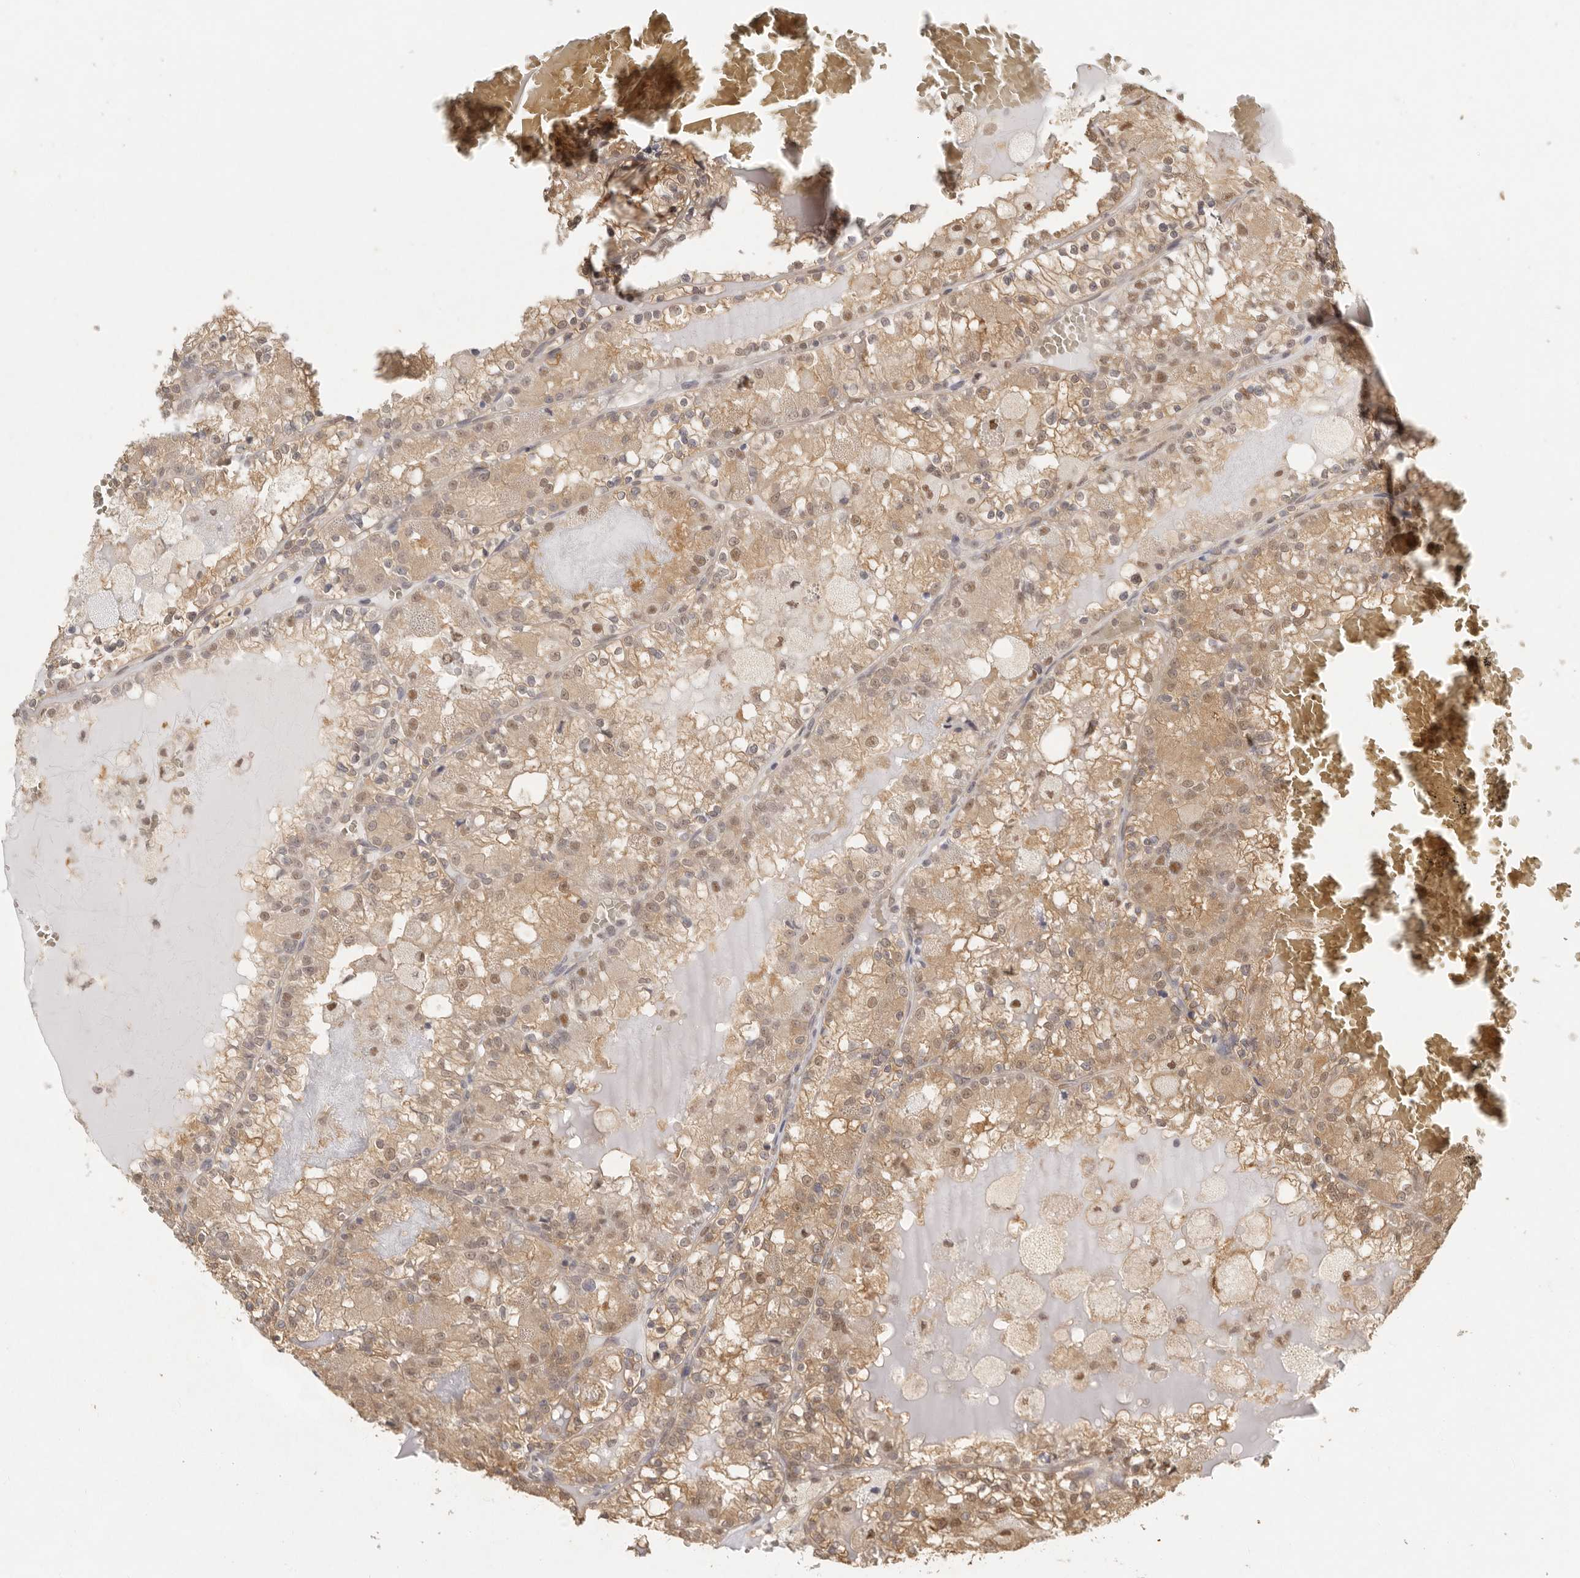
{"staining": {"intensity": "moderate", "quantity": ">75%", "location": "cytoplasmic/membranous,nuclear"}, "tissue": "renal cancer", "cell_type": "Tumor cells", "image_type": "cancer", "snomed": [{"axis": "morphology", "description": "Adenocarcinoma, NOS"}, {"axis": "topography", "description": "Kidney"}], "caption": "Human renal adenocarcinoma stained with a protein marker demonstrates moderate staining in tumor cells.", "gene": "PSMA5", "patient": {"sex": "female", "age": 56}}